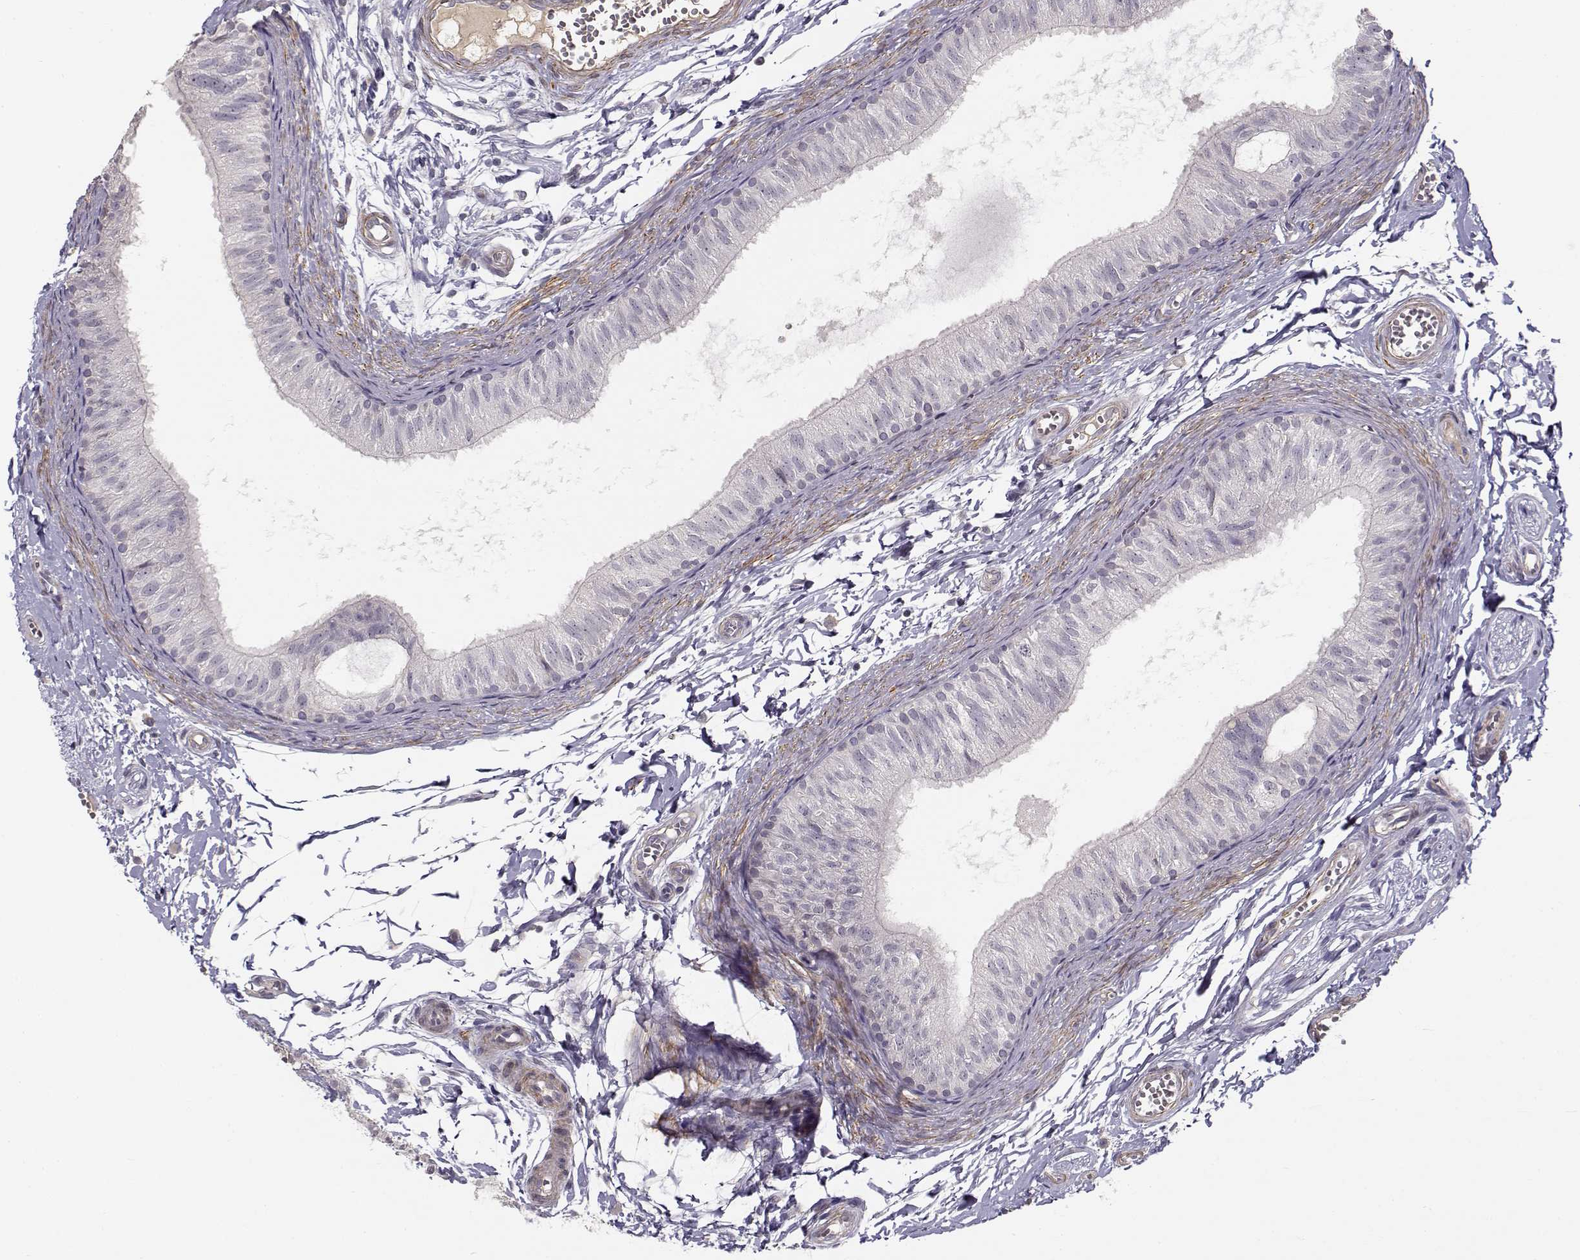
{"staining": {"intensity": "negative", "quantity": "none", "location": "none"}, "tissue": "epididymis", "cell_type": "Glandular cells", "image_type": "normal", "snomed": [{"axis": "morphology", "description": "Normal tissue, NOS"}, {"axis": "topography", "description": "Epididymis"}], "caption": "Protein analysis of benign epididymis shows no significant expression in glandular cells. (DAB immunohistochemistry with hematoxylin counter stain).", "gene": "RGS9BP", "patient": {"sex": "male", "age": 22}}